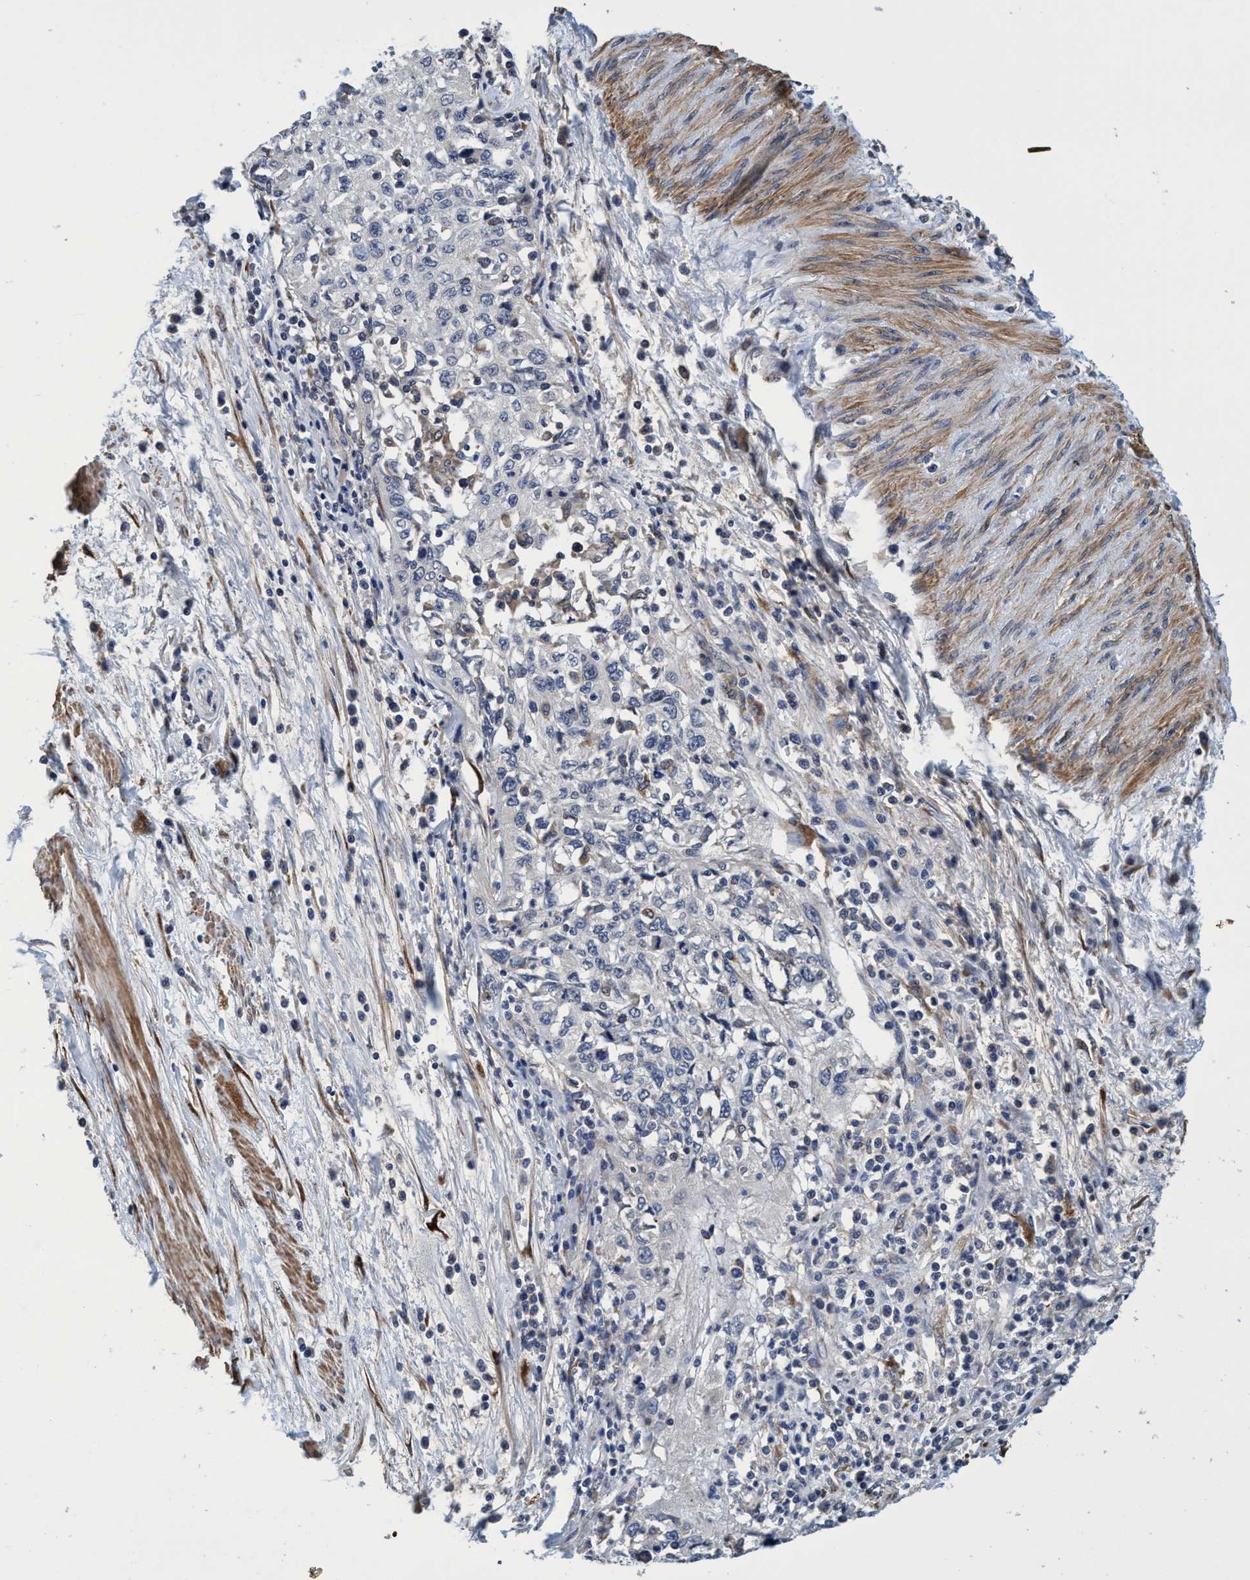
{"staining": {"intensity": "weak", "quantity": "<25%", "location": "nuclear"}, "tissue": "cervical cancer", "cell_type": "Tumor cells", "image_type": "cancer", "snomed": [{"axis": "morphology", "description": "Squamous cell carcinoma, NOS"}, {"axis": "topography", "description": "Cervix"}], "caption": "Immunohistochemical staining of human cervical squamous cell carcinoma reveals no significant expression in tumor cells. (IHC, brightfield microscopy, high magnification).", "gene": "CALCOCO2", "patient": {"sex": "female", "age": 57}}